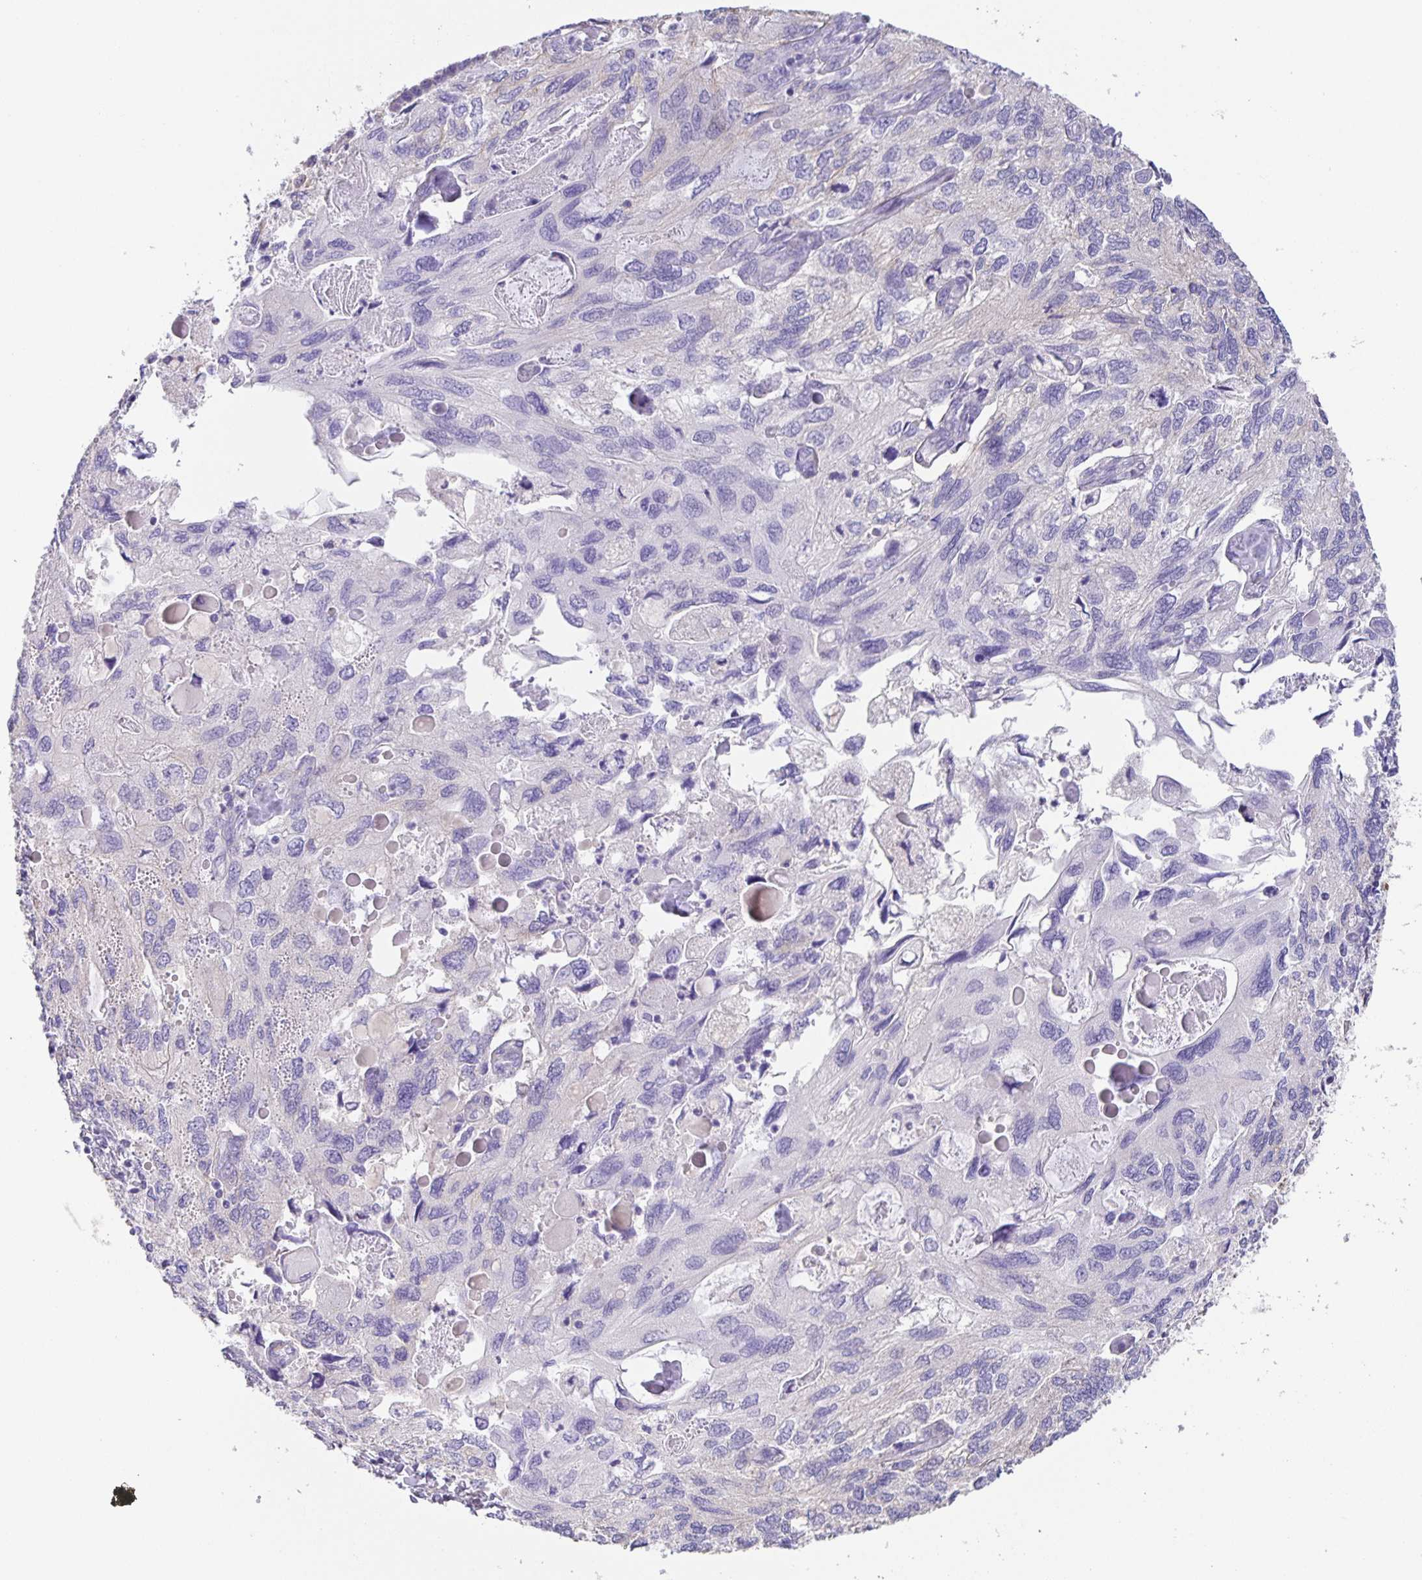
{"staining": {"intensity": "negative", "quantity": "none", "location": "none"}, "tissue": "endometrial cancer", "cell_type": "Tumor cells", "image_type": "cancer", "snomed": [{"axis": "morphology", "description": "Carcinoma, NOS"}, {"axis": "topography", "description": "Uterus"}], "caption": "This histopathology image is of endometrial cancer (carcinoma) stained with immunohistochemistry to label a protein in brown with the nuclei are counter-stained blue. There is no expression in tumor cells.", "gene": "PRR36", "patient": {"sex": "female", "age": 76}}